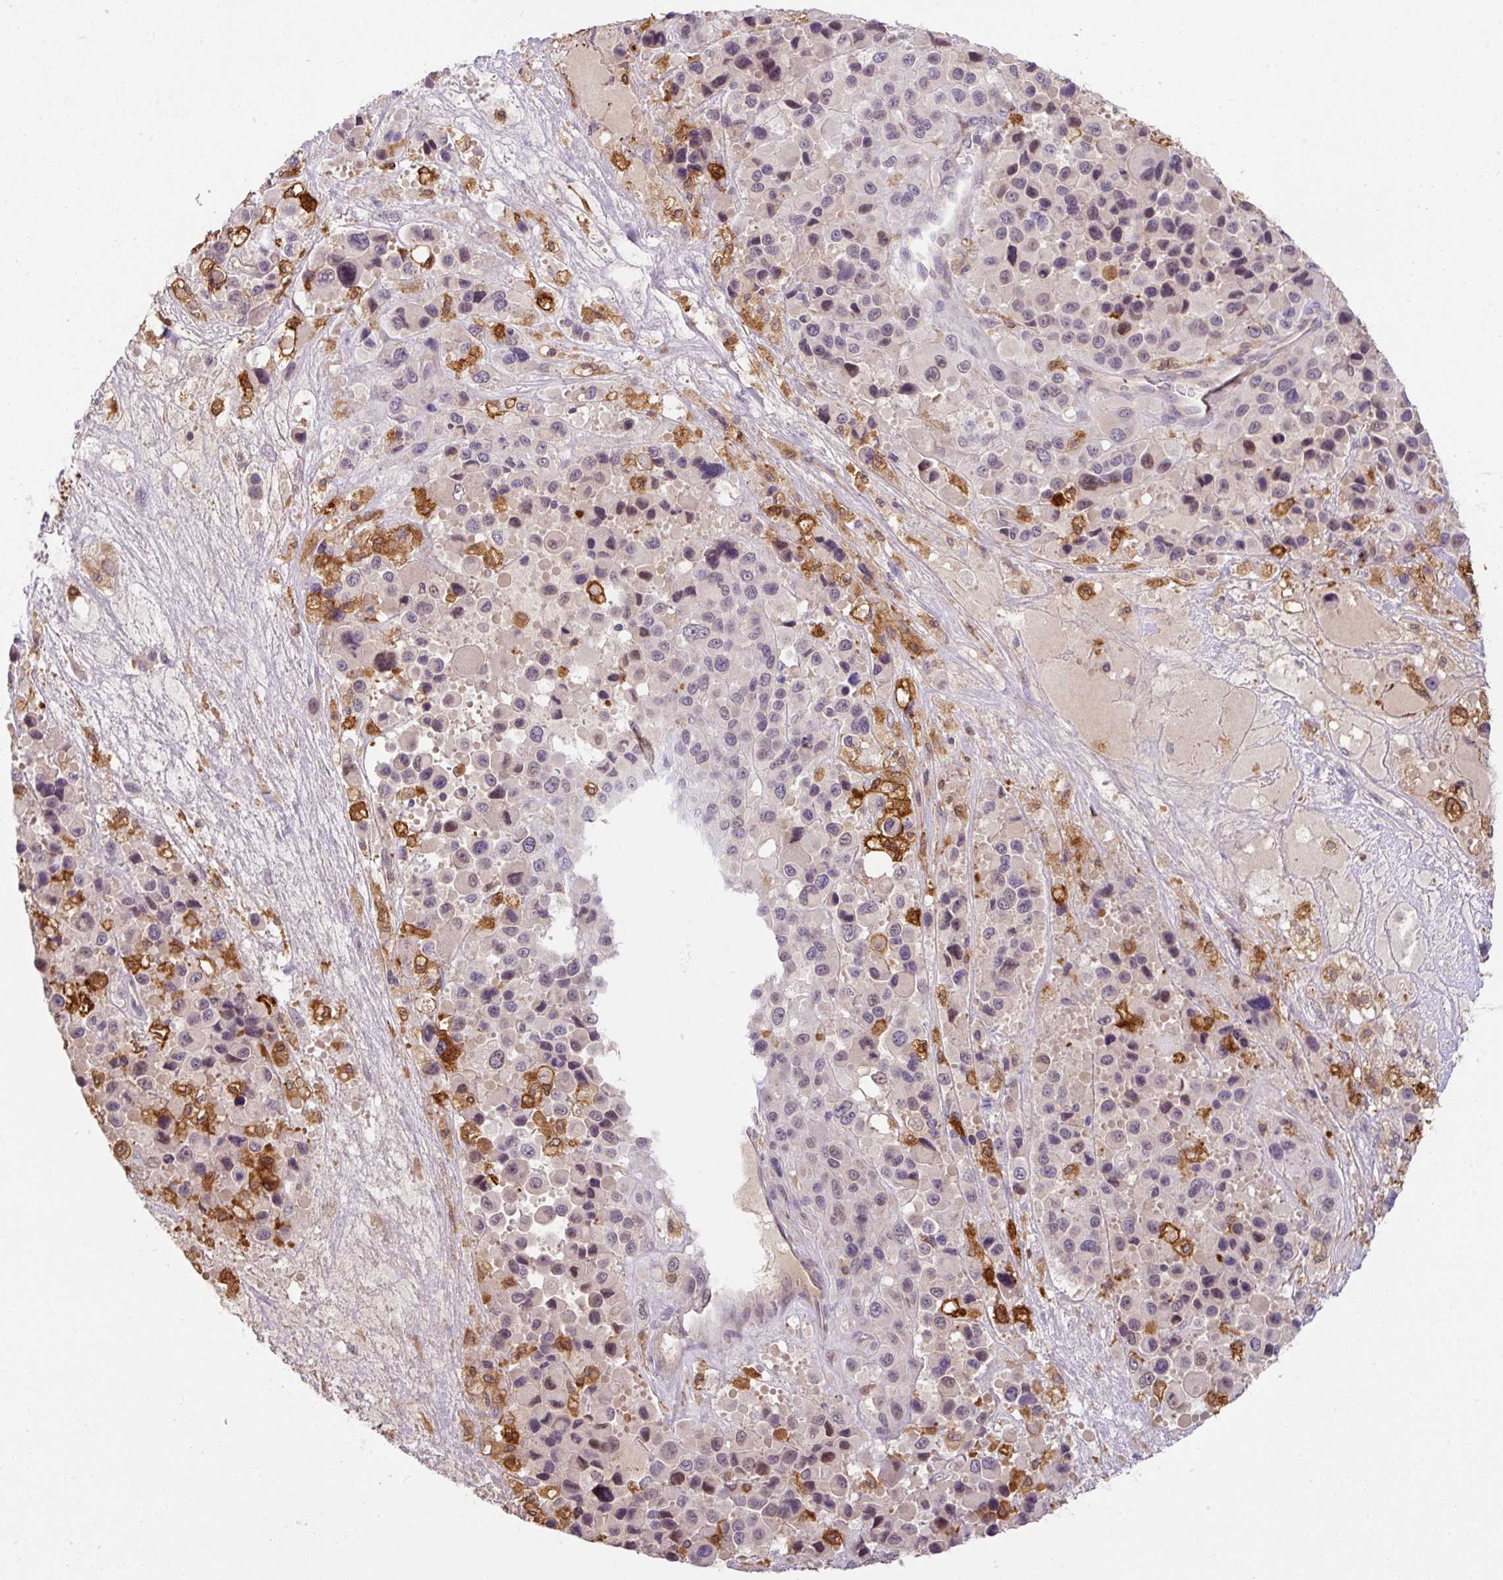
{"staining": {"intensity": "negative", "quantity": "none", "location": "none"}, "tissue": "melanoma", "cell_type": "Tumor cells", "image_type": "cancer", "snomed": [{"axis": "morphology", "description": "Malignant melanoma, Metastatic site"}, {"axis": "topography", "description": "Lymph node"}], "caption": "DAB immunohistochemical staining of human malignant melanoma (metastatic site) demonstrates no significant staining in tumor cells.", "gene": "GCNT7", "patient": {"sex": "female", "age": 65}}